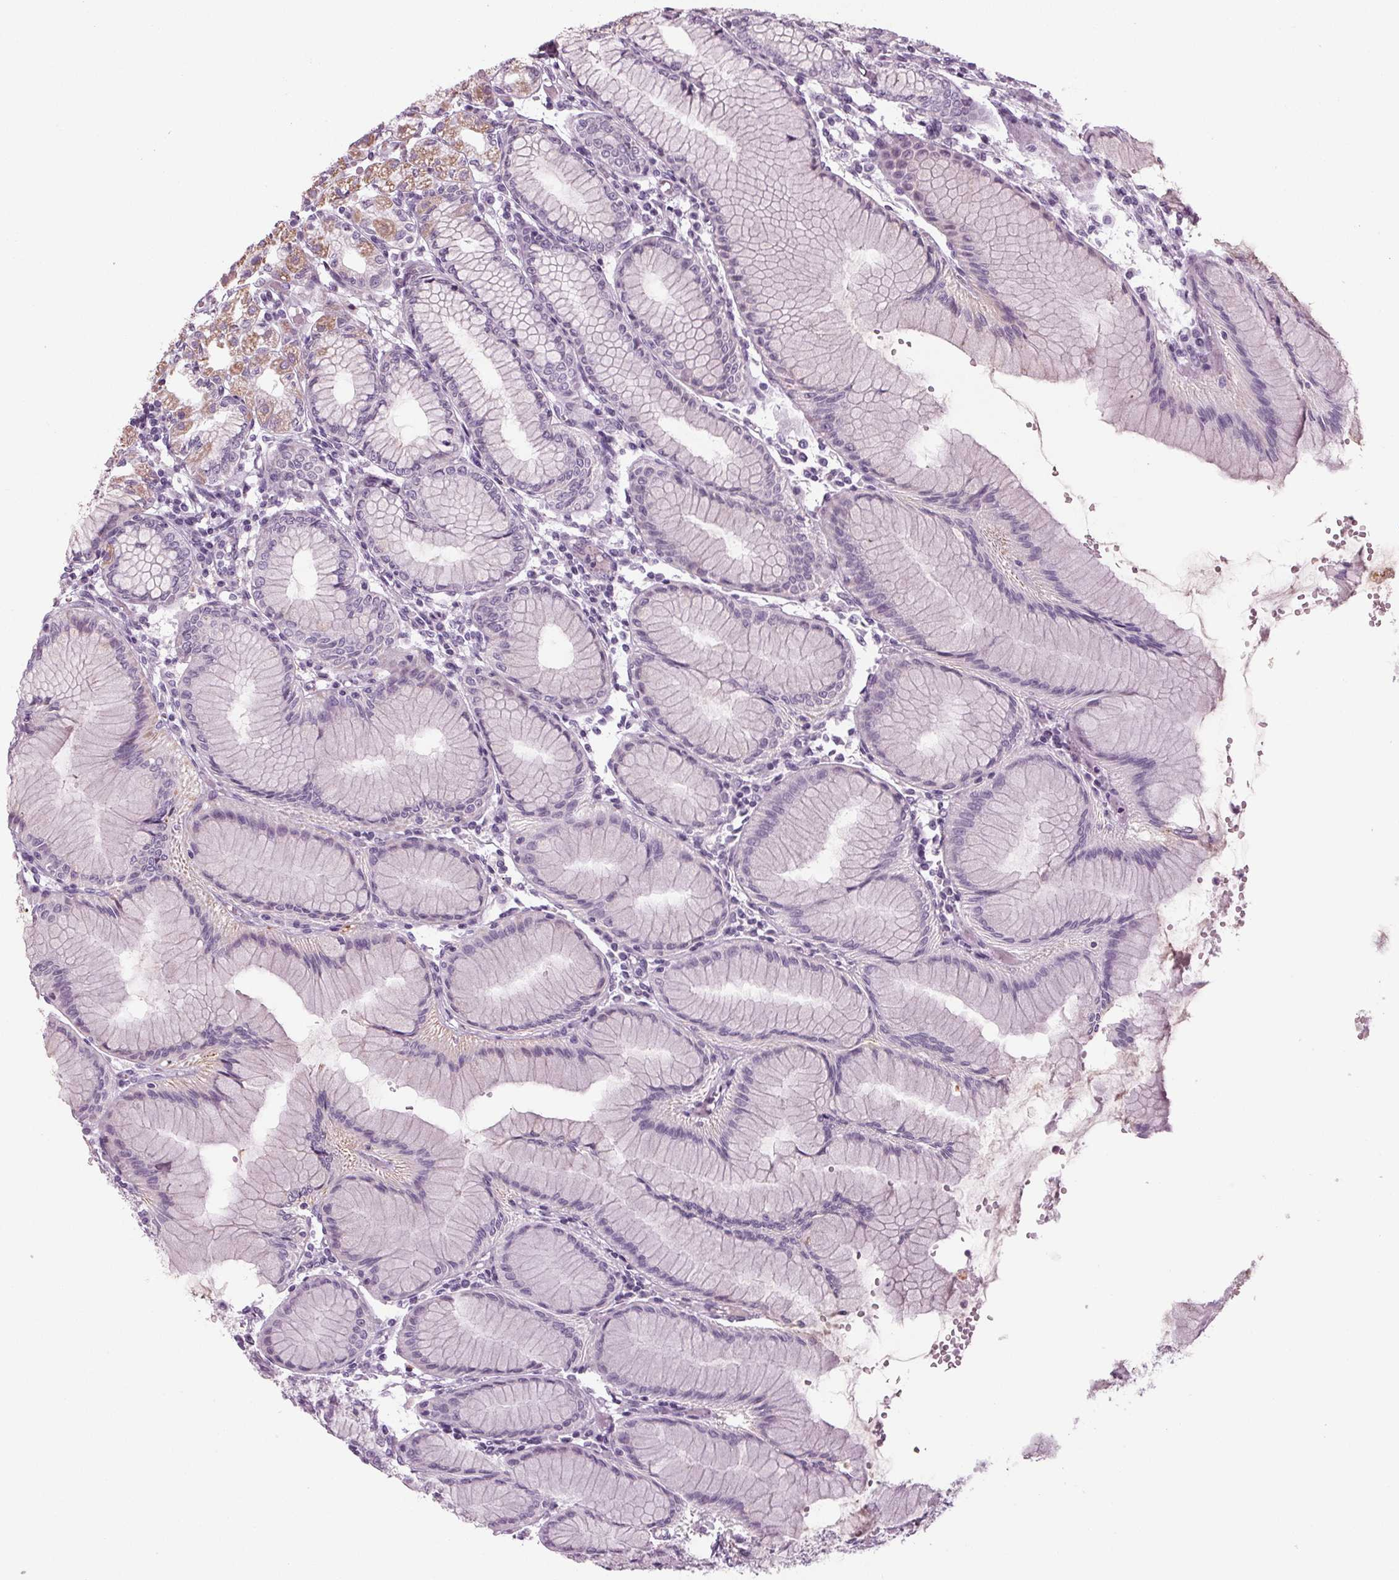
{"staining": {"intensity": "moderate", "quantity": "<25%", "location": "cytoplasmic/membranous"}, "tissue": "stomach", "cell_type": "Glandular cells", "image_type": "normal", "snomed": [{"axis": "morphology", "description": "Normal tissue, NOS"}, {"axis": "topography", "description": "Skeletal muscle"}, {"axis": "topography", "description": "Stomach"}], "caption": "The histopathology image exhibits immunohistochemical staining of unremarkable stomach. There is moderate cytoplasmic/membranous positivity is seen in approximately <25% of glandular cells. The staining was performed using DAB (3,3'-diaminobenzidine) to visualize the protein expression in brown, while the nuclei were stained in blue with hematoxylin (Magnification: 20x).", "gene": "CYP3A43", "patient": {"sex": "female", "age": 57}}